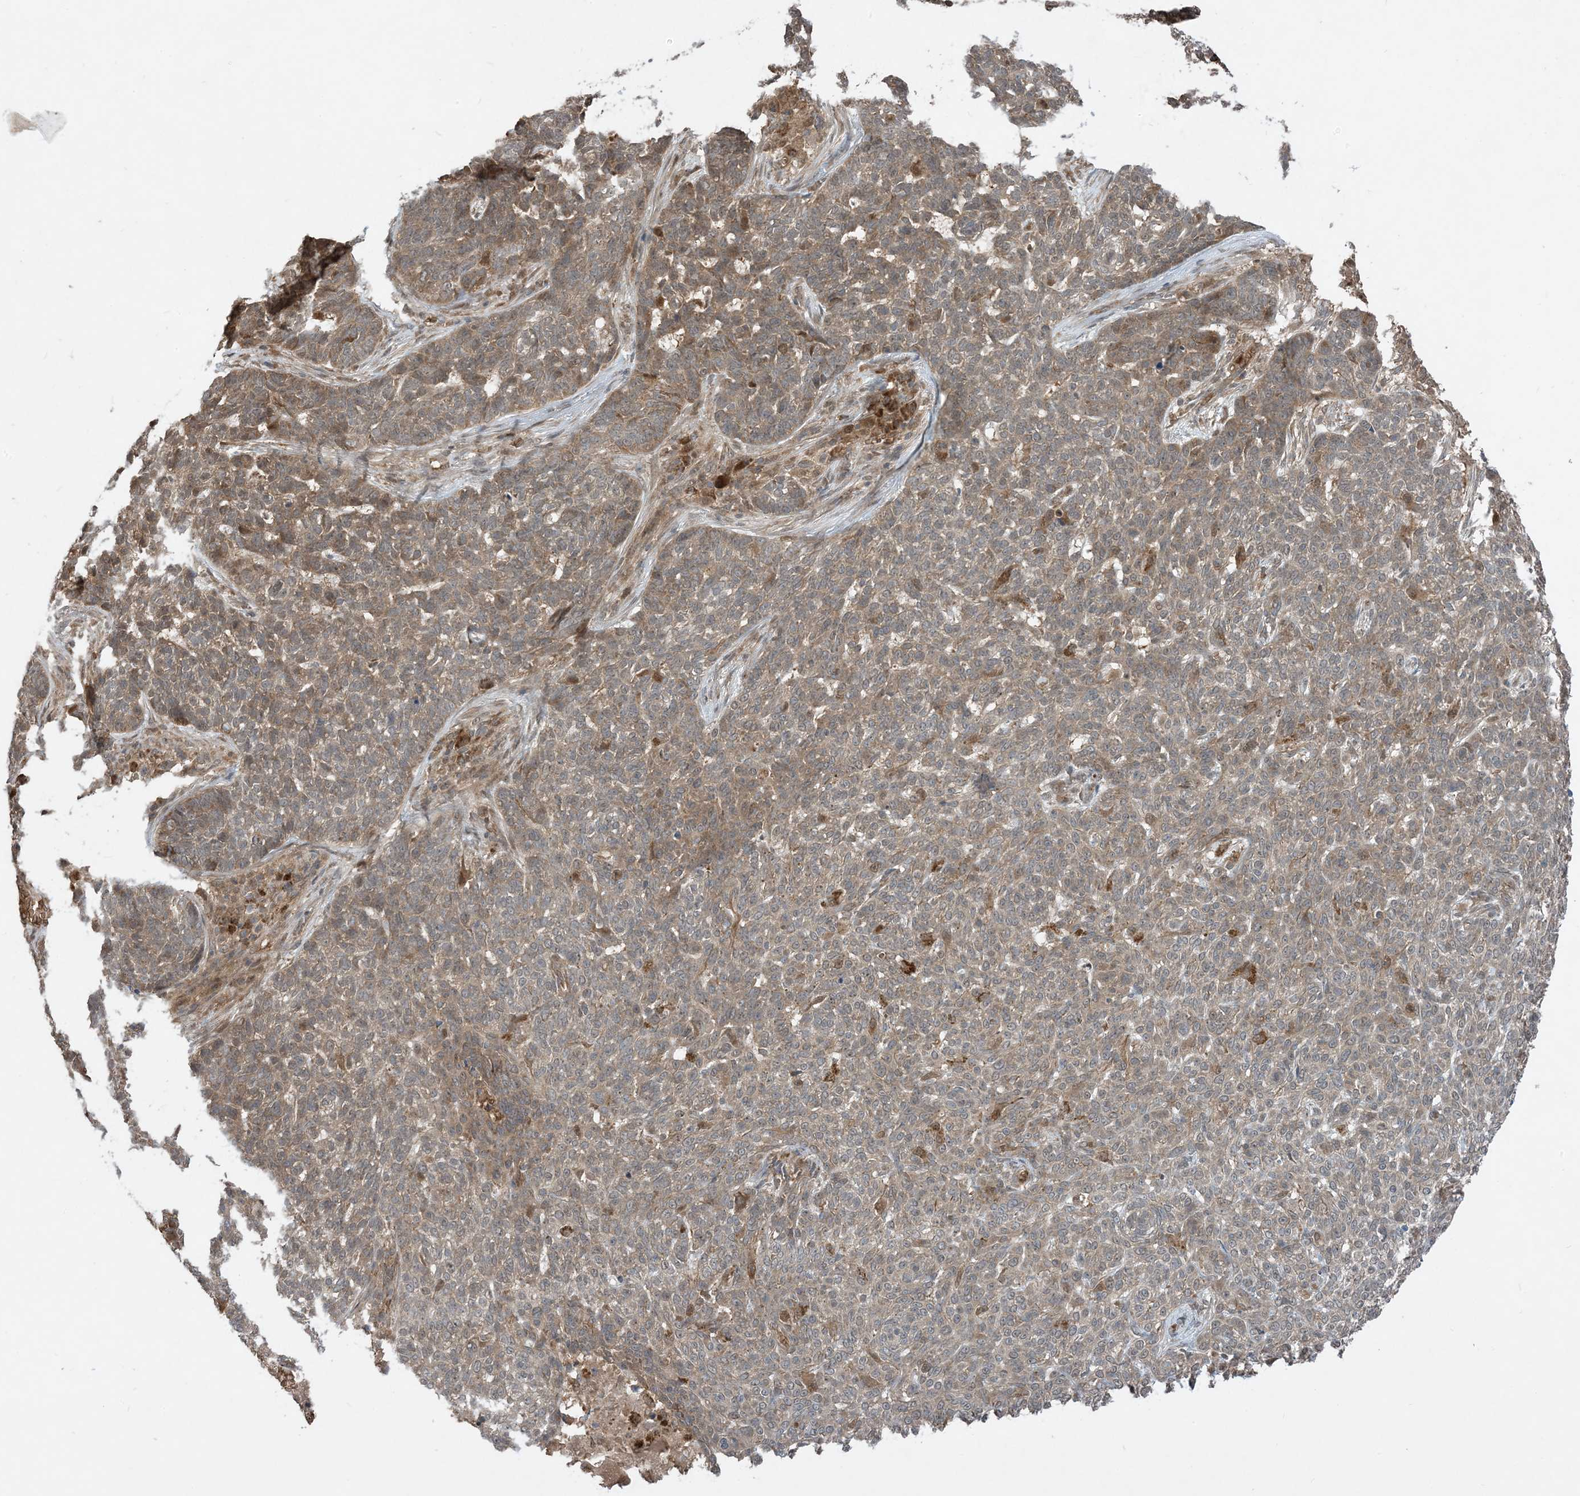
{"staining": {"intensity": "weak", "quantity": "<25%", "location": "cytoplasmic/membranous"}, "tissue": "skin cancer", "cell_type": "Tumor cells", "image_type": "cancer", "snomed": [{"axis": "morphology", "description": "Basal cell carcinoma"}, {"axis": "topography", "description": "Skin"}], "caption": "Skin cancer was stained to show a protein in brown. There is no significant positivity in tumor cells.", "gene": "PUSL1", "patient": {"sex": "male", "age": 85}}